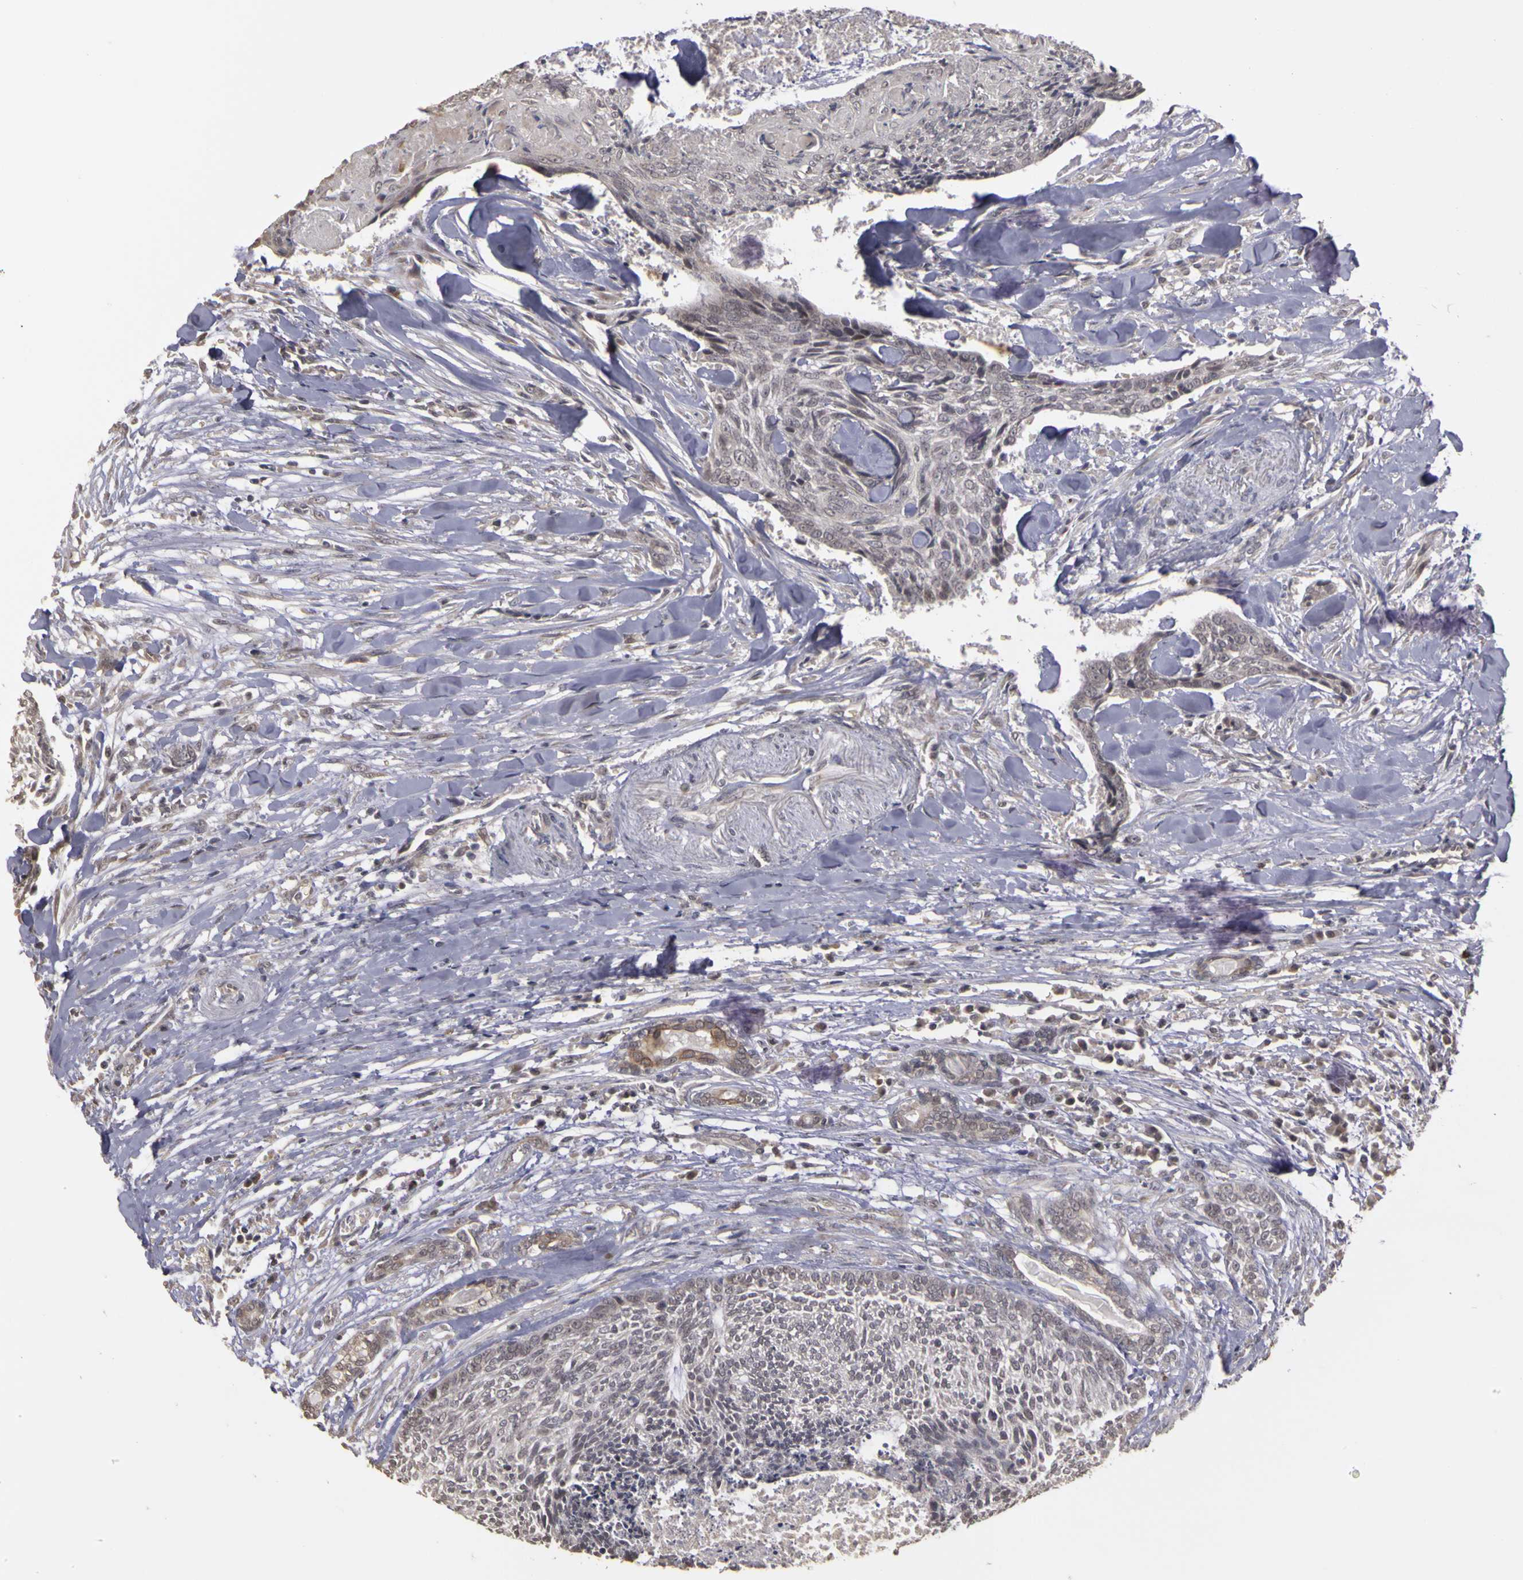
{"staining": {"intensity": "negative", "quantity": "none", "location": "none"}, "tissue": "head and neck cancer", "cell_type": "Tumor cells", "image_type": "cancer", "snomed": [{"axis": "morphology", "description": "Squamous cell carcinoma, NOS"}, {"axis": "topography", "description": "Salivary gland"}, {"axis": "topography", "description": "Head-Neck"}], "caption": "Photomicrograph shows no significant protein positivity in tumor cells of head and neck cancer (squamous cell carcinoma).", "gene": "FRMD7", "patient": {"sex": "male", "age": 70}}